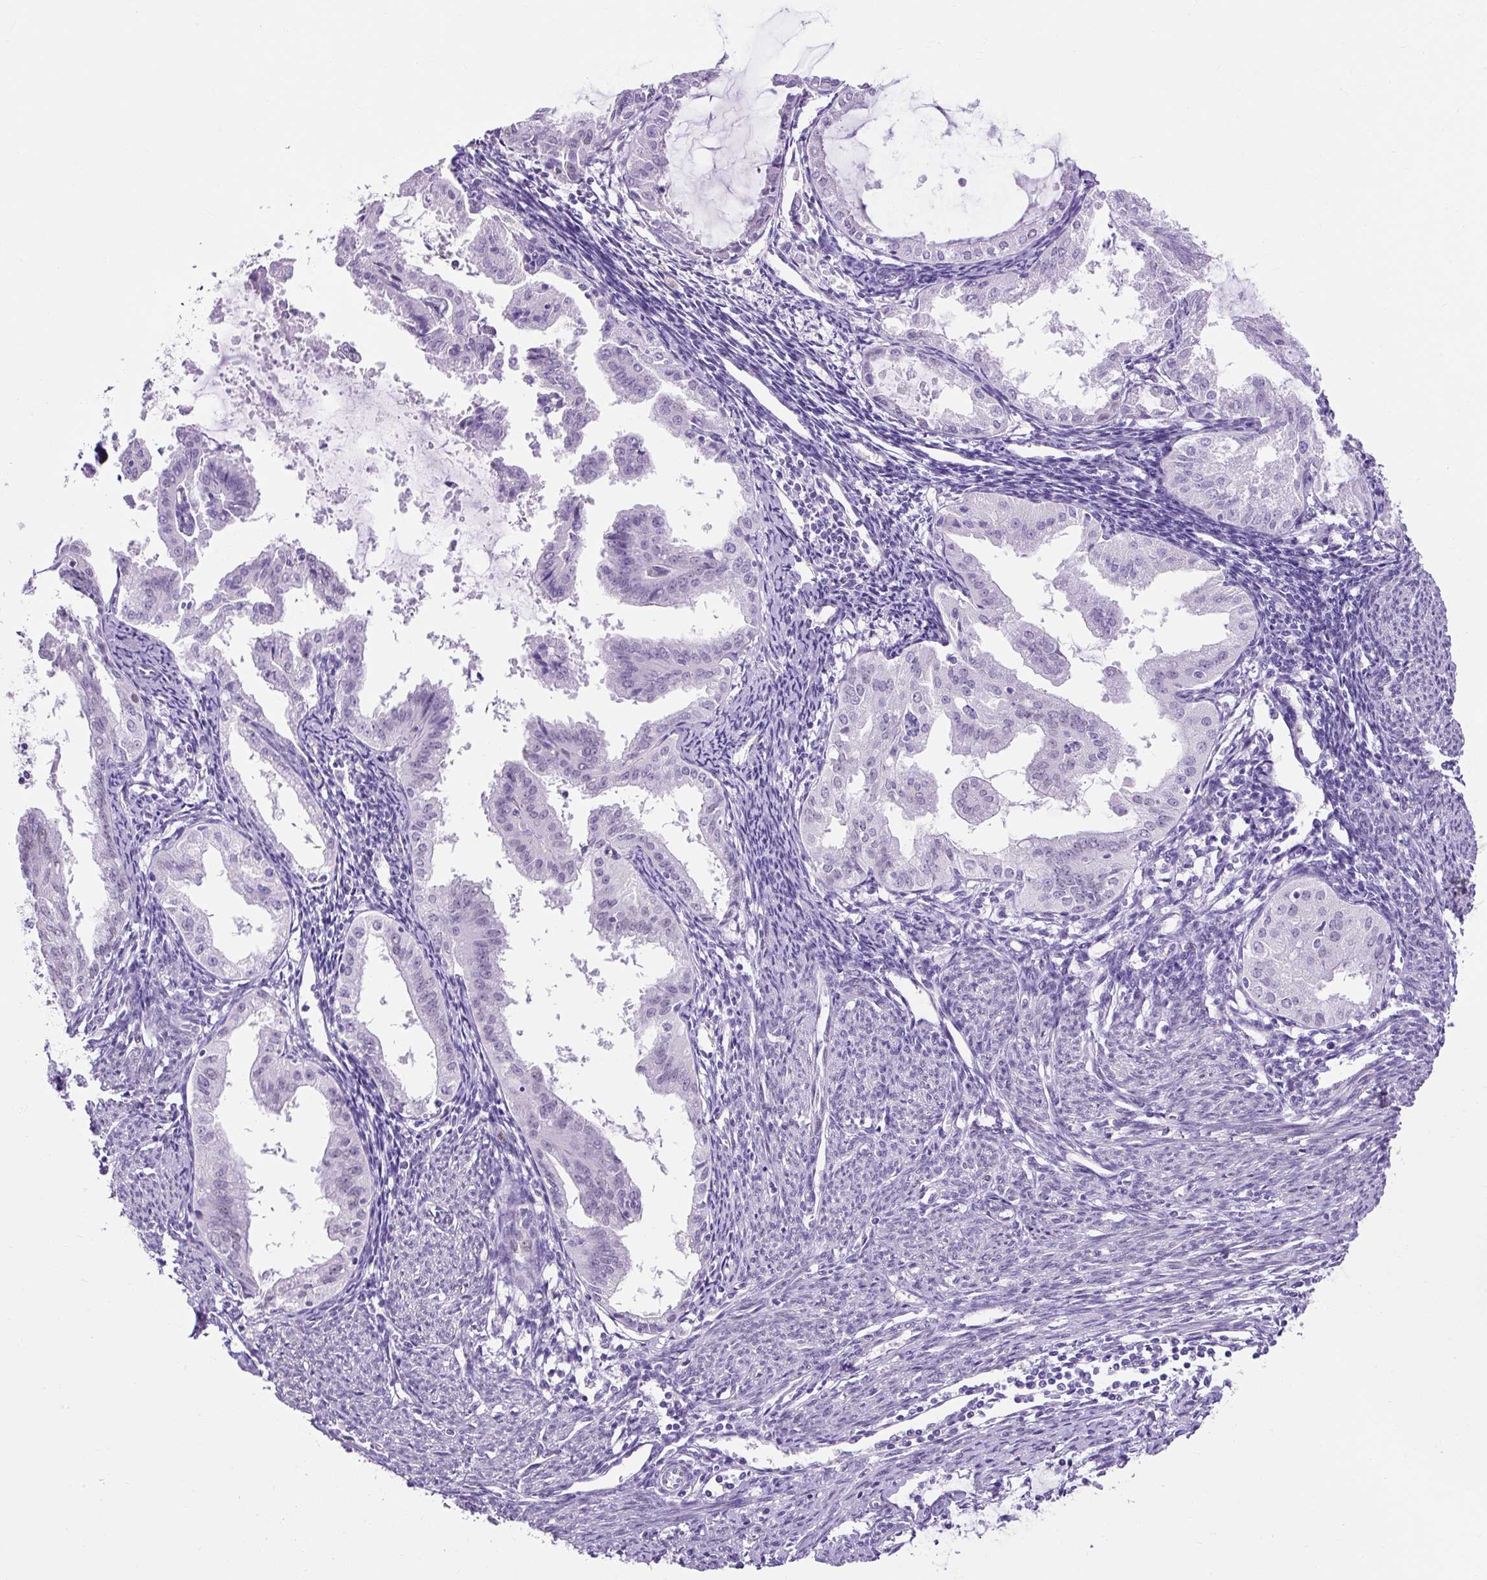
{"staining": {"intensity": "negative", "quantity": "none", "location": "none"}, "tissue": "endometrial cancer", "cell_type": "Tumor cells", "image_type": "cancer", "snomed": [{"axis": "morphology", "description": "Adenocarcinoma, NOS"}, {"axis": "topography", "description": "Endometrium"}], "caption": "This is an IHC micrograph of endometrial cancer (adenocarcinoma). There is no positivity in tumor cells.", "gene": "KRT12", "patient": {"sex": "female", "age": 70}}